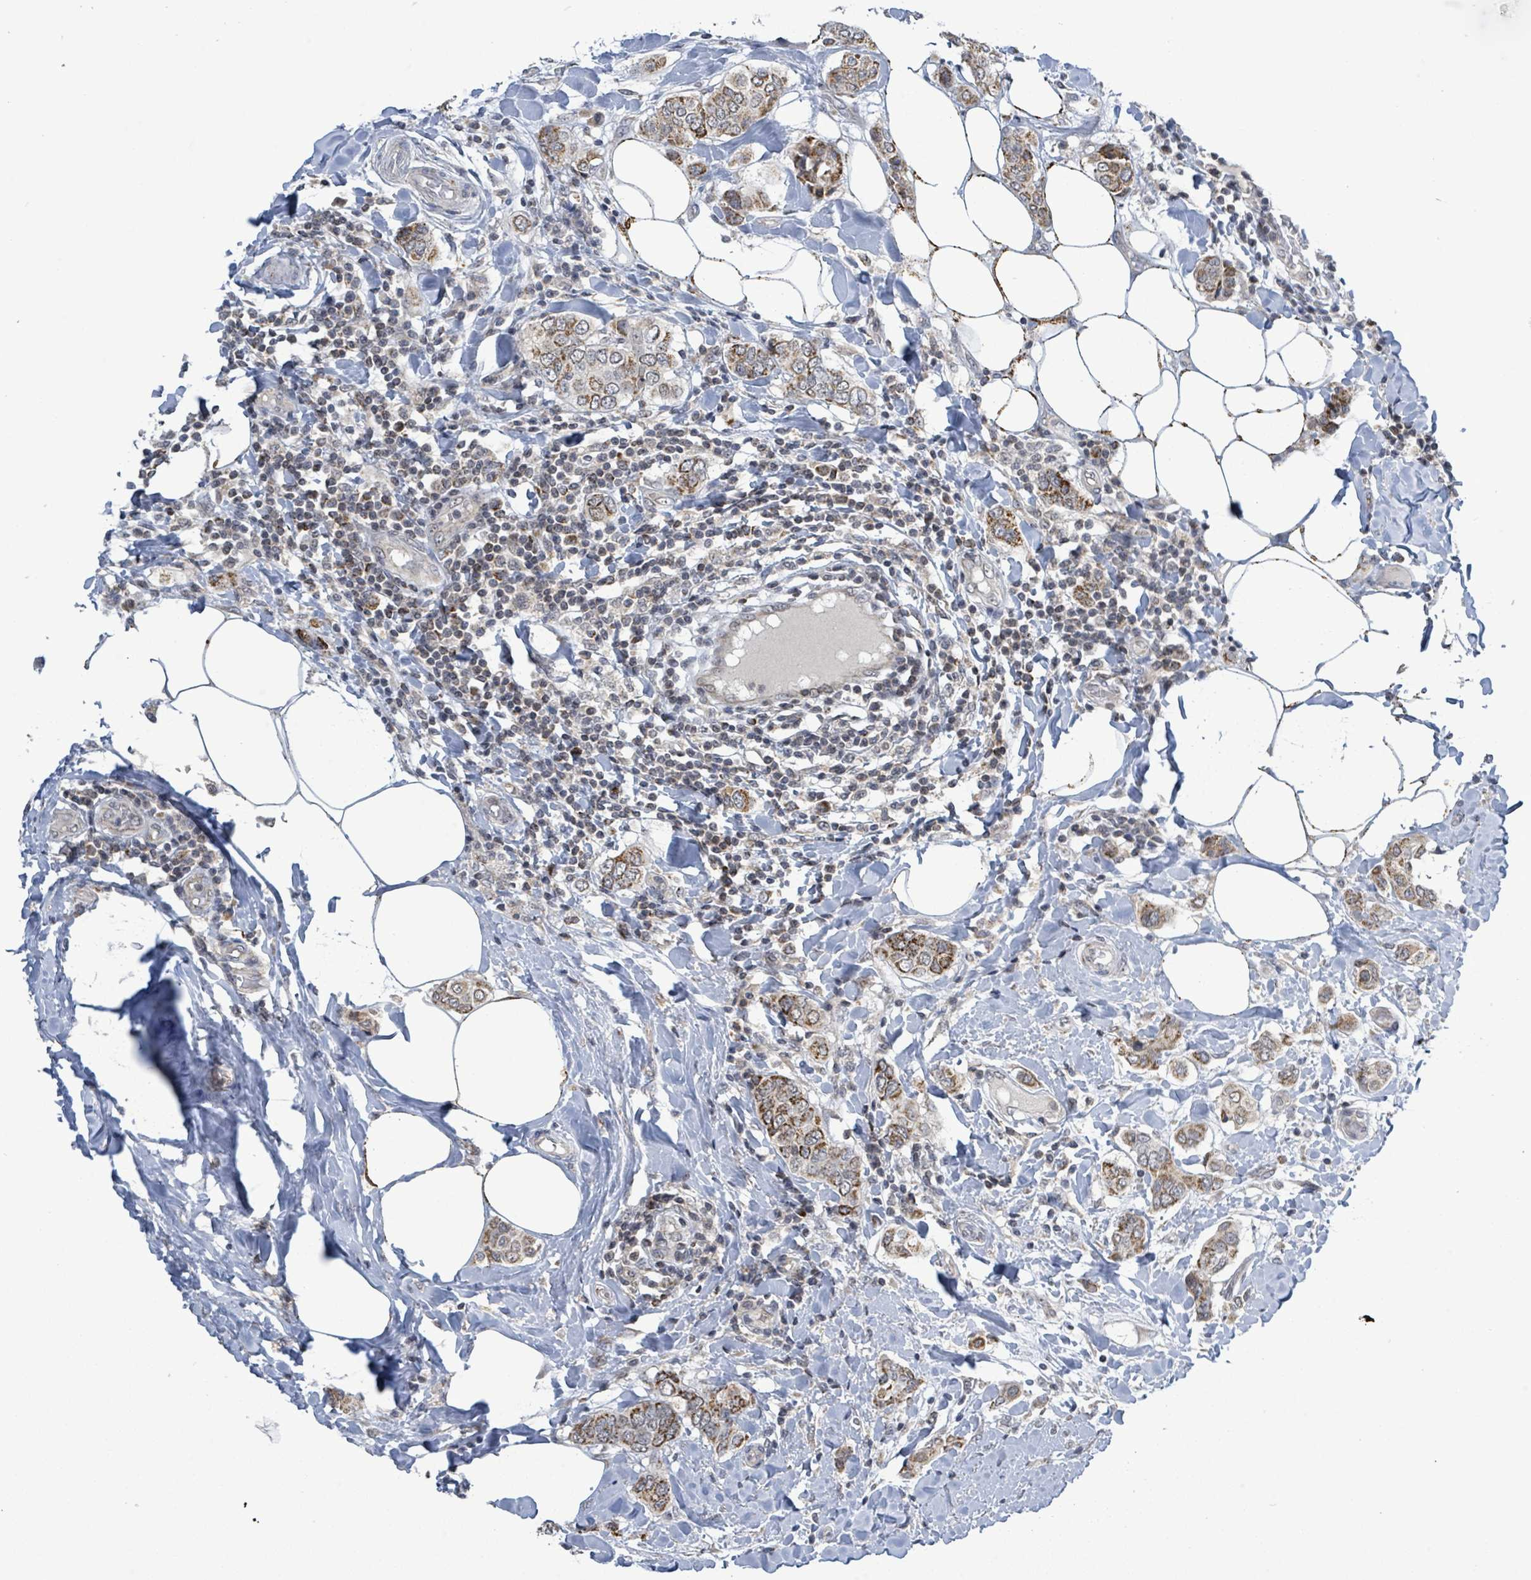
{"staining": {"intensity": "moderate", "quantity": ">75%", "location": "cytoplasmic/membranous"}, "tissue": "breast cancer", "cell_type": "Tumor cells", "image_type": "cancer", "snomed": [{"axis": "morphology", "description": "Lobular carcinoma"}, {"axis": "topography", "description": "Breast"}], "caption": "There is medium levels of moderate cytoplasmic/membranous positivity in tumor cells of breast cancer (lobular carcinoma), as demonstrated by immunohistochemical staining (brown color).", "gene": "COQ10B", "patient": {"sex": "female", "age": 51}}